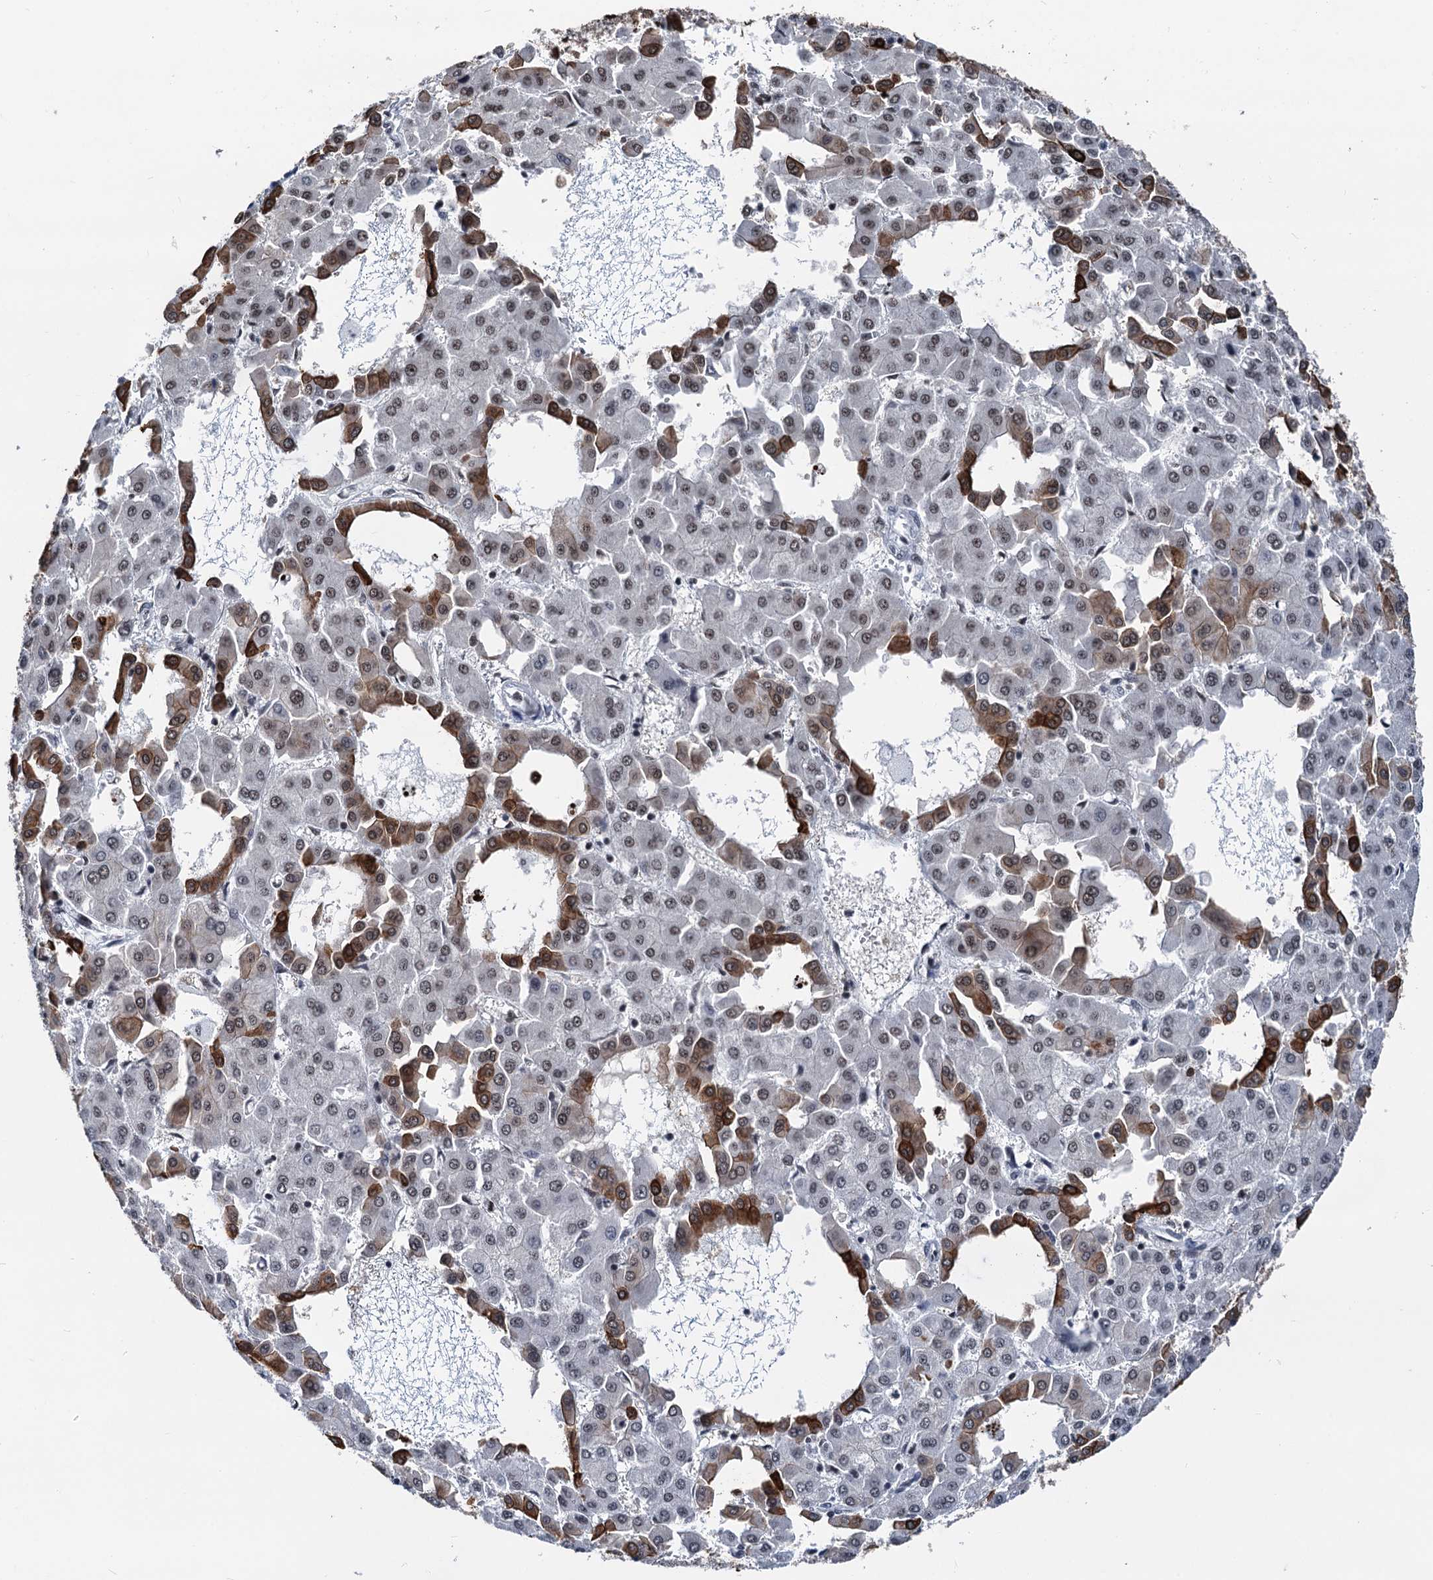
{"staining": {"intensity": "strong", "quantity": "25%-75%", "location": "cytoplasmic/membranous,nuclear"}, "tissue": "liver cancer", "cell_type": "Tumor cells", "image_type": "cancer", "snomed": [{"axis": "morphology", "description": "Carcinoma, Hepatocellular, NOS"}, {"axis": "topography", "description": "Liver"}], "caption": "There is high levels of strong cytoplasmic/membranous and nuclear positivity in tumor cells of liver hepatocellular carcinoma, as demonstrated by immunohistochemical staining (brown color).", "gene": "DDX23", "patient": {"sex": "male", "age": 47}}